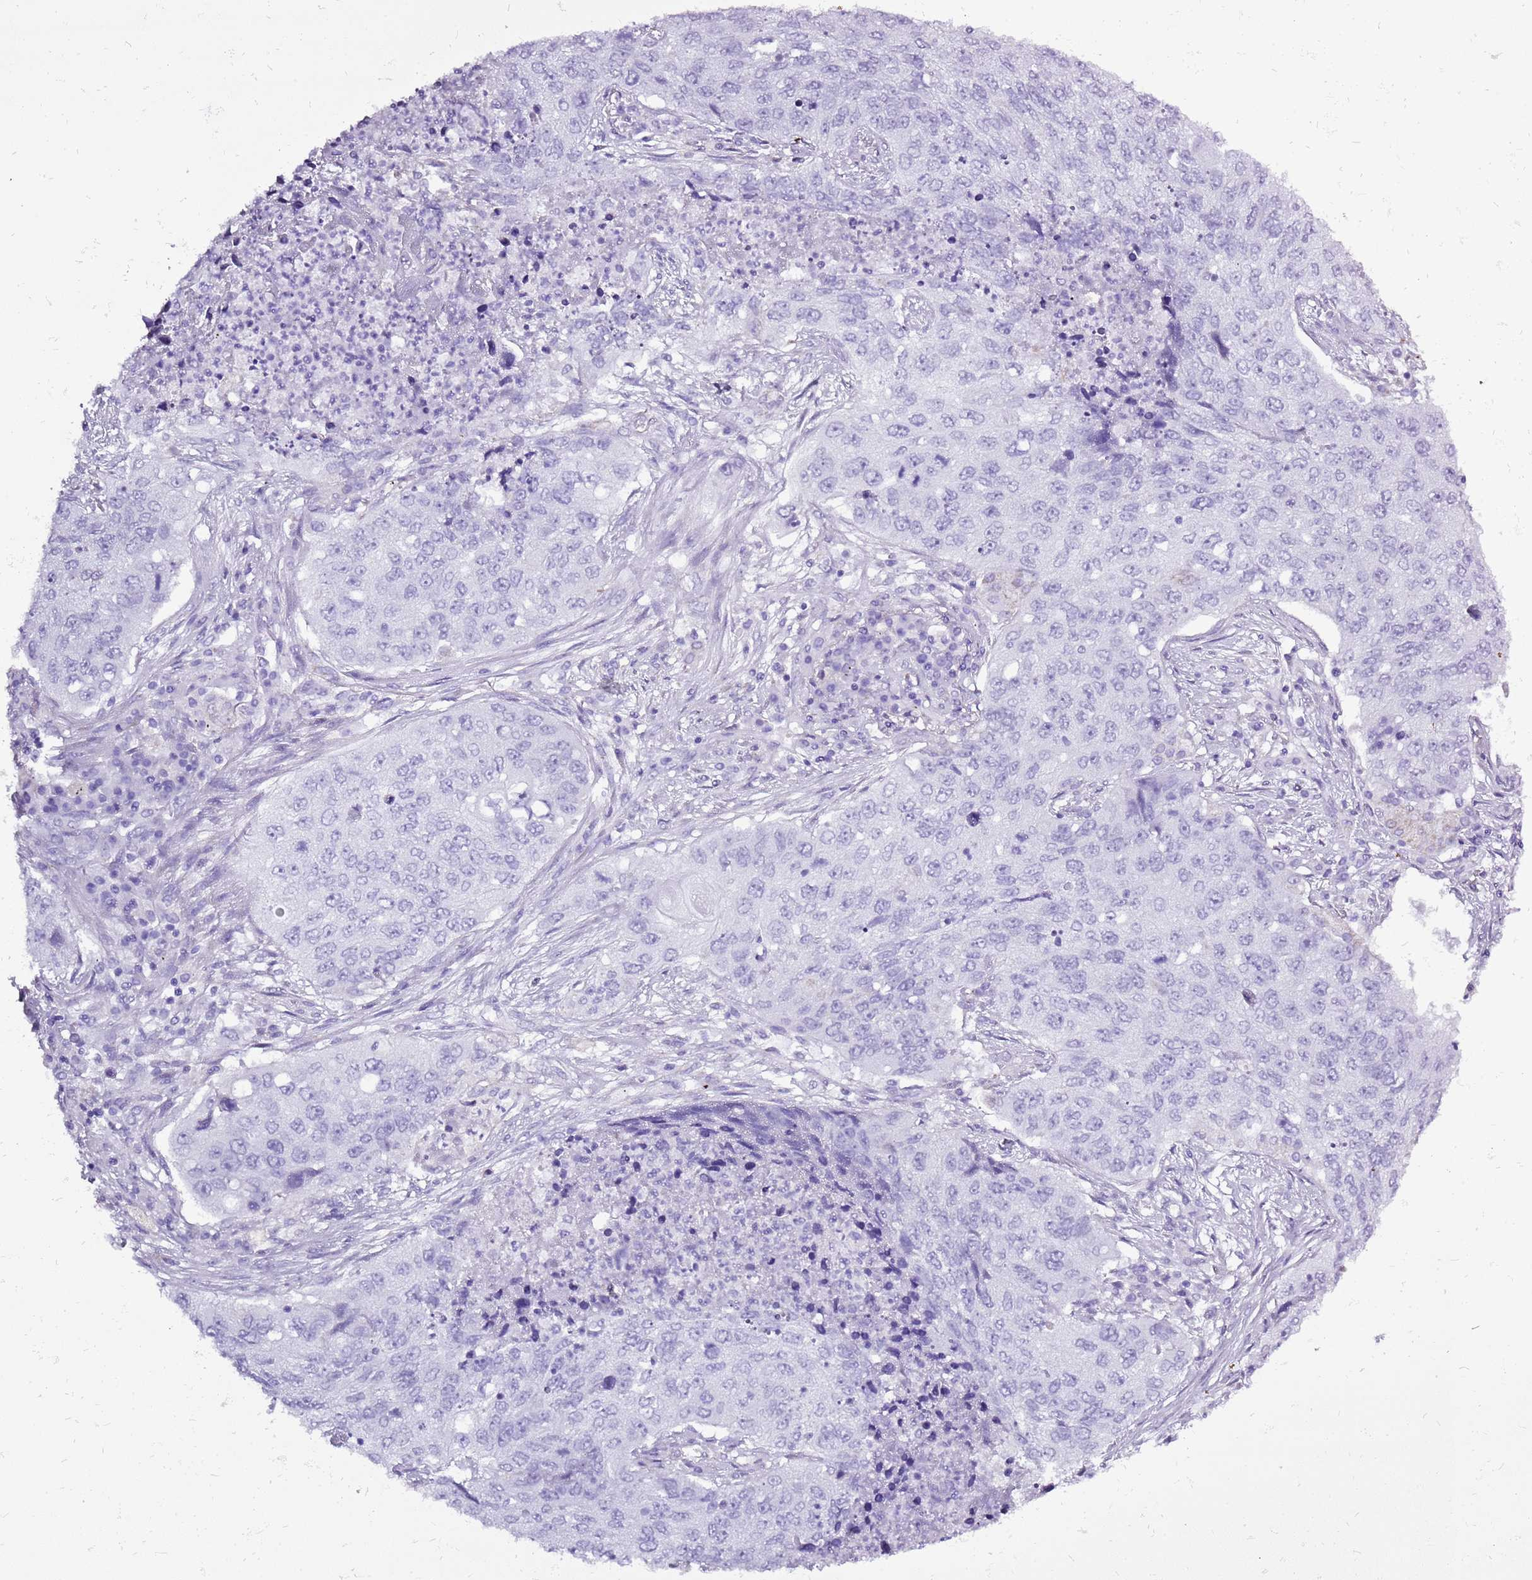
{"staining": {"intensity": "negative", "quantity": "none", "location": "none"}, "tissue": "lung cancer", "cell_type": "Tumor cells", "image_type": "cancer", "snomed": [{"axis": "morphology", "description": "Squamous cell carcinoma, NOS"}, {"axis": "topography", "description": "Lung"}], "caption": "A high-resolution image shows immunohistochemistry staining of lung cancer (squamous cell carcinoma), which demonstrates no significant staining in tumor cells. (Immunohistochemistry (ihc), brightfield microscopy, high magnification).", "gene": "ACSS3", "patient": {"sex": "female", "age": 63}}